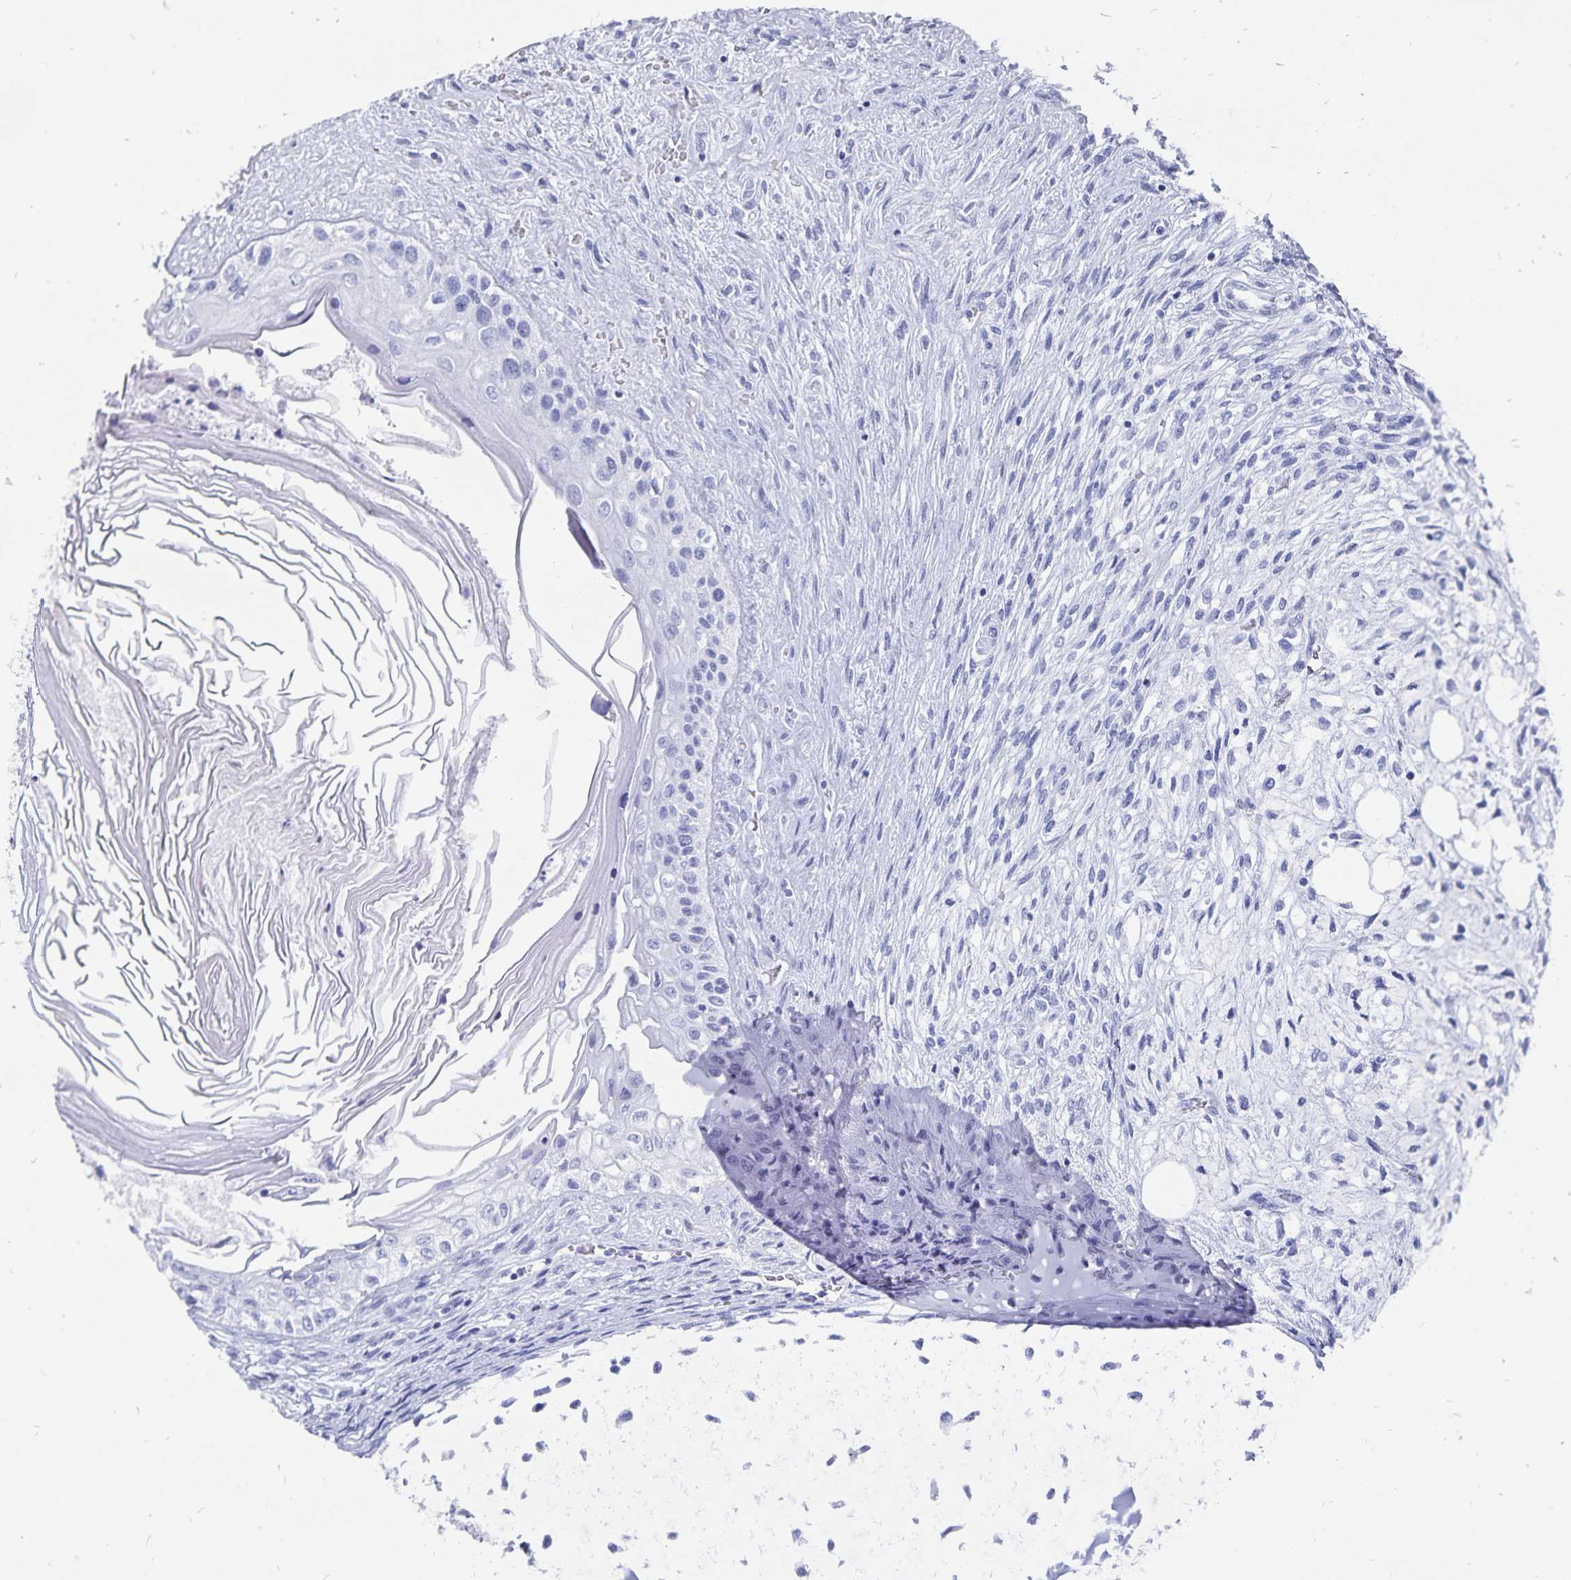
{"staining": {"intensity": "negative", "quantity": "none", "location": "none"}, "tissue": "testis cancer", "cell_type": "Tumor cells", "image_type": "cancer", "snomed": [{"axis": "morphology", "description": "Carcinoma, Embryonal, NOS"}, {"axis": "topography", "description": "Testis"}], "caption": "The histopathology image shows no staining of tumor cells in testis cancer (embryonal carcinoma).", "gene": "ADH1A", "patient": {"sex": "male", "age": 37}}